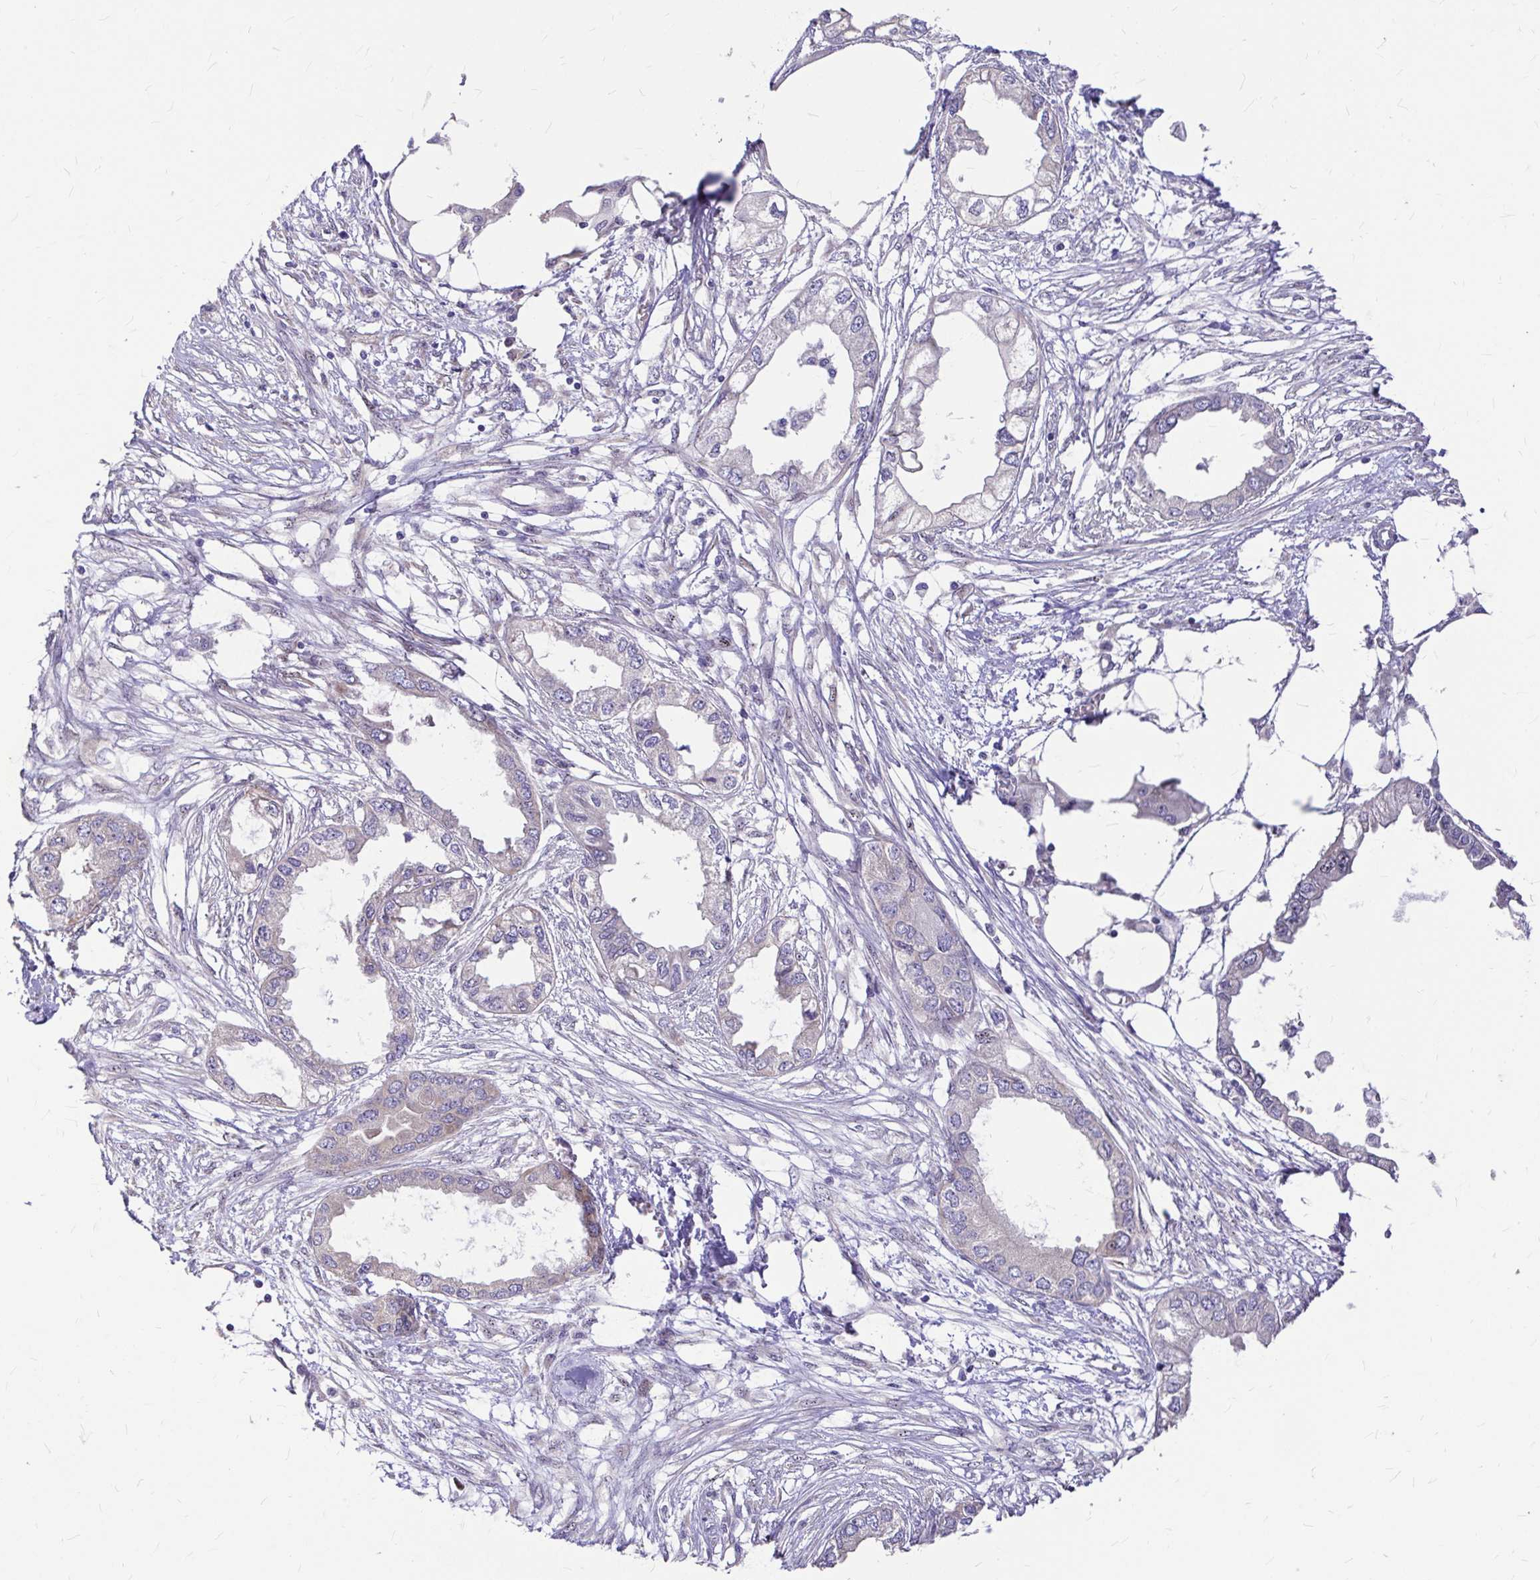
{"staining": {"intensity": "negative", "quantity": "none", "location": "none"}, "tissue": "endometrial cancer", "cell_type": "Tumor cells", "image_type": "cancer", "snomed": [{"axis": "morphology", "description": "Adenocarcinoma, NOS"}, {"axis": "morphology", "description": "Adenocarcinoma, metastatic, NOS"}, {"axis": "topography", "description": "Adipose tissue"}, {"axis": "topography", "description": "Endometrium"}], "caption": "Tumor cells are negative for brown protein staining in endometrial cancer.", "gene": "GABBR2", "patient": {"sex": "female", "age": 67}}